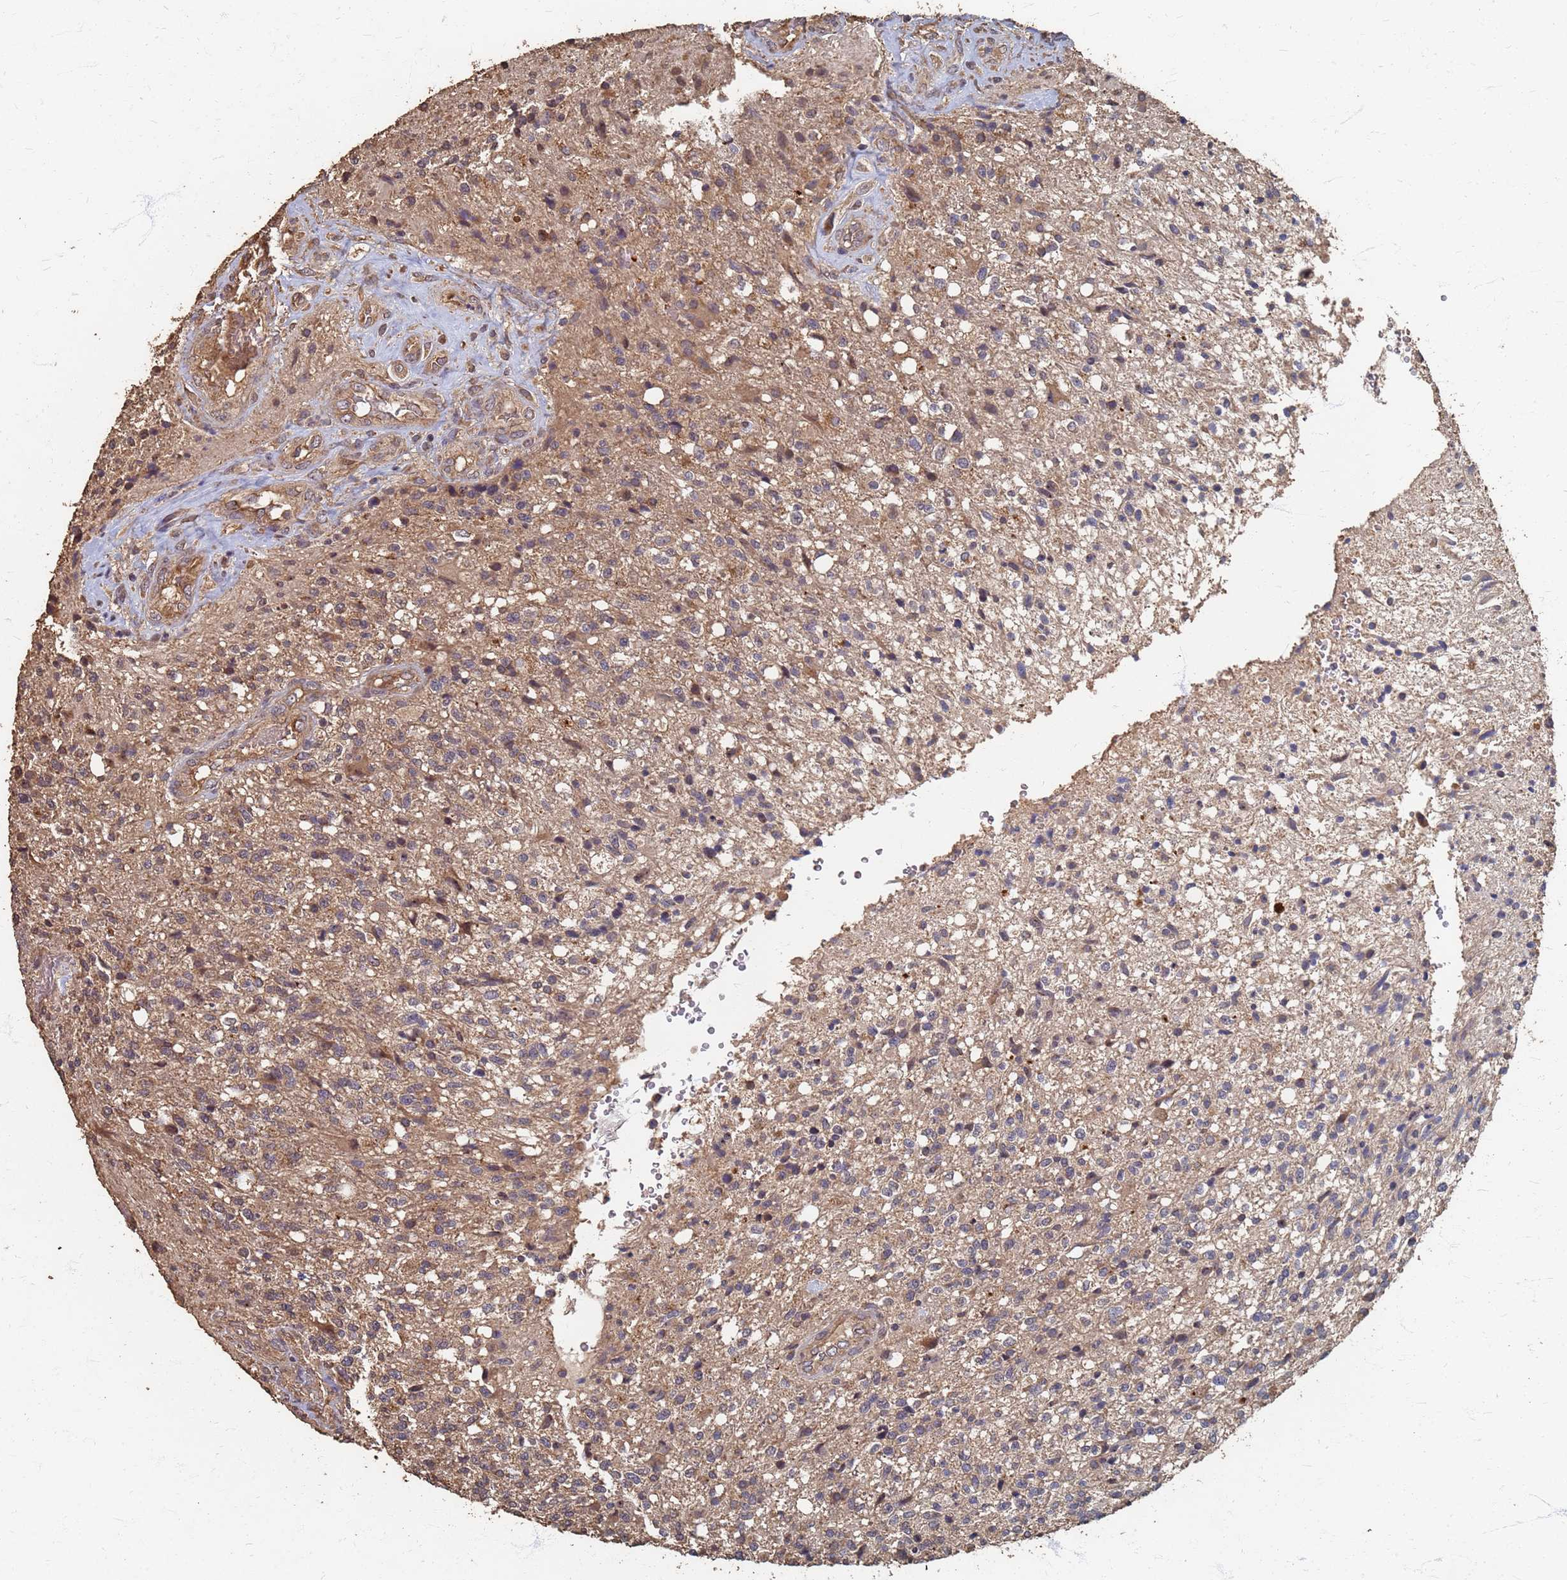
{"staining": {"intensity": "weak", "quantity": ">75%", "location": "cytoplasmic/membranous"}, "tissue": "glioma", "cell_type": "Tumor cells", "image_type": "cancer", "snomed": [{"axis": "morphology", "description": "Glioma, malignant, High grade"}, {"axis": "topography", "description": "Brain"}], "caption": "Tumor cells reveal low levels of weak cytoplasmic/membranous positivity in about >75% of cells in human glioma. The staining is performed using DAB (3,3'-diaminobenzidine) brown chromogen to label protein expression. The nuclei are counter-stained blue using hematoxylin.", "gene": "DPH5", "patient": {"sex": "male", "age": 56}}